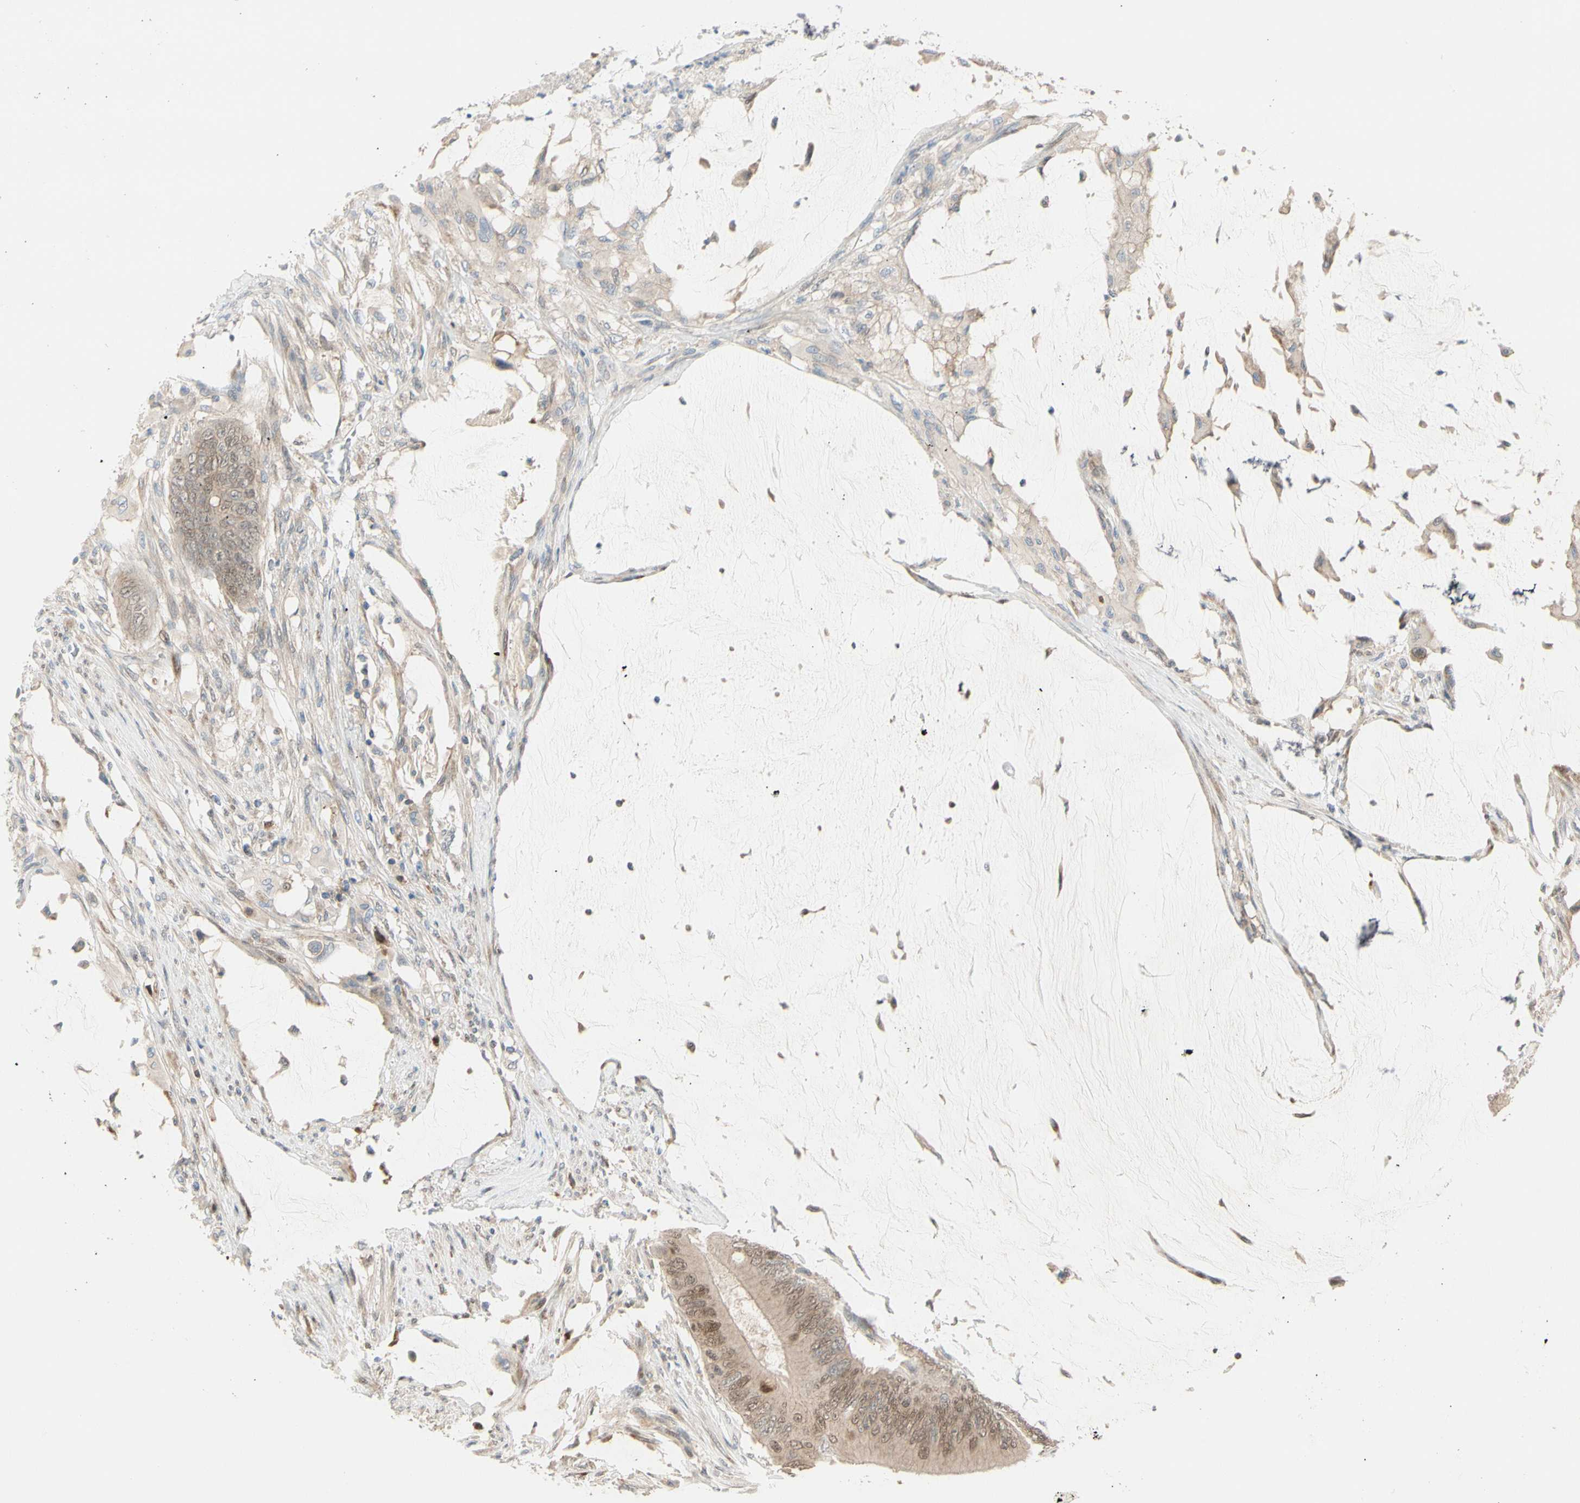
{"staining": {"intensity": "moderate", "quantity": ">75%", "location": "cytoplasmic/membranous,nuclear"}, "tissue": "colorectal cancer", "cell_type": "Tumor cells", "image_type": "cancer", "snomed": [{"axis": "morphology", "description": "Adenocarcinoma, NOS"}, {"axis": "topography", "description": "Rectum"}], "caption": "Approximately >75% of tumor cells in human colorectal cancer (adenocarcinoma) display moderate cytoplasmic/membranous and nuclear protein staining as visualized by brown immunohistochemical staining.", "gene": "PTTG1", "patient": {"sex": "female", "age": 77}}